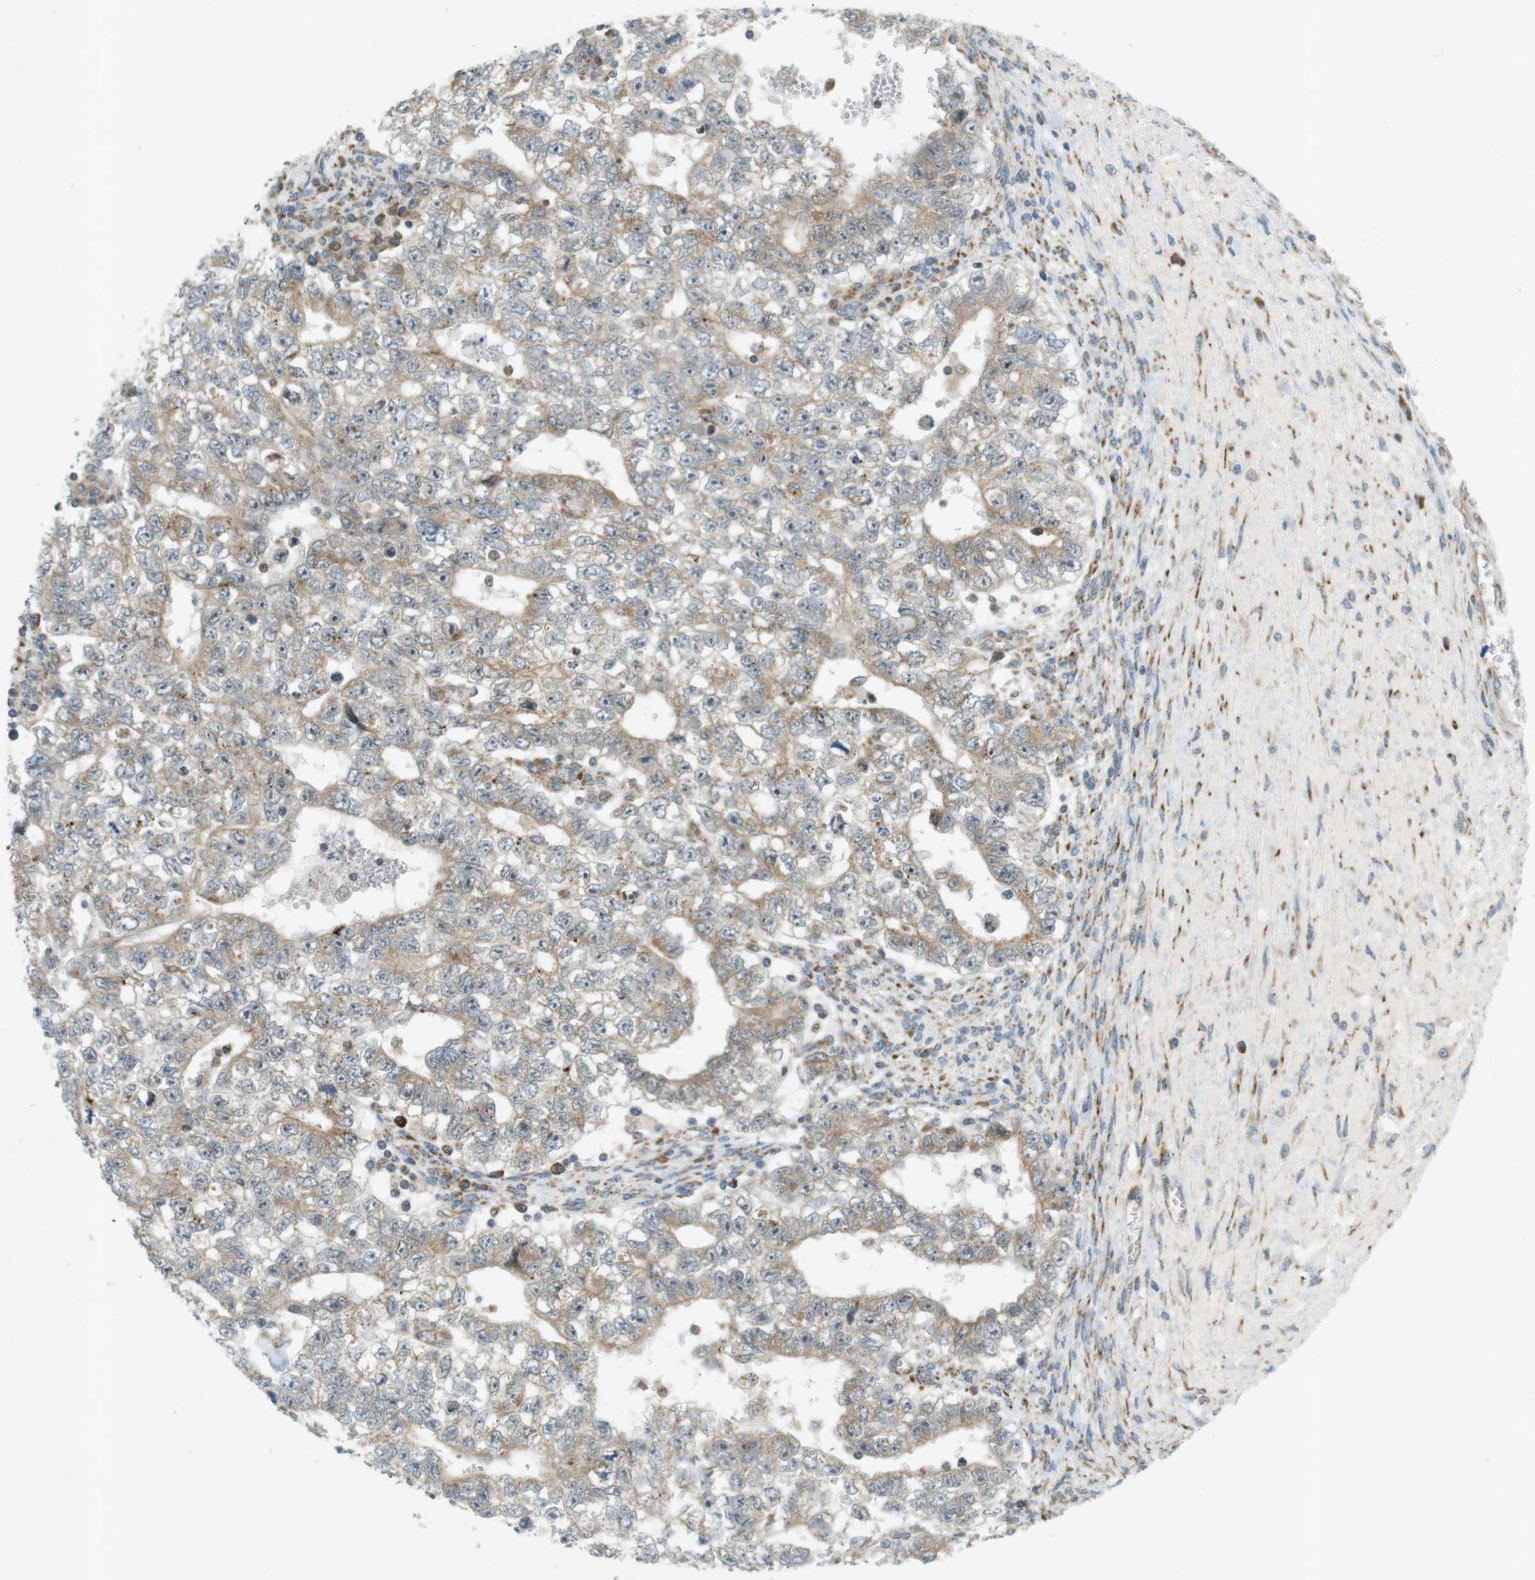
{"staining": {"intensity": "weak", "quantity": "25%-75%", "location": "cytoplasmic/membranous"}, "tissue": "testis cancer", "cell_type": "Tumor cells", "image_type": "cancer", "snomed": [{"axis": "morphology", "description": "Seminoma, NOS"}, {"axis": "morphology", "description": "Carcinoma, Embryonal, NOS"}, {"axis": "topography", "description": "Testis"}], "caption": "Human testis cancer stained for a protein (brown) shows weak cytoplasmic/membranous positive positivity in about 25%-75% of tumor cells.", "gene": "SLC41A1", "patient": {"sex": "male", "age": 38}}